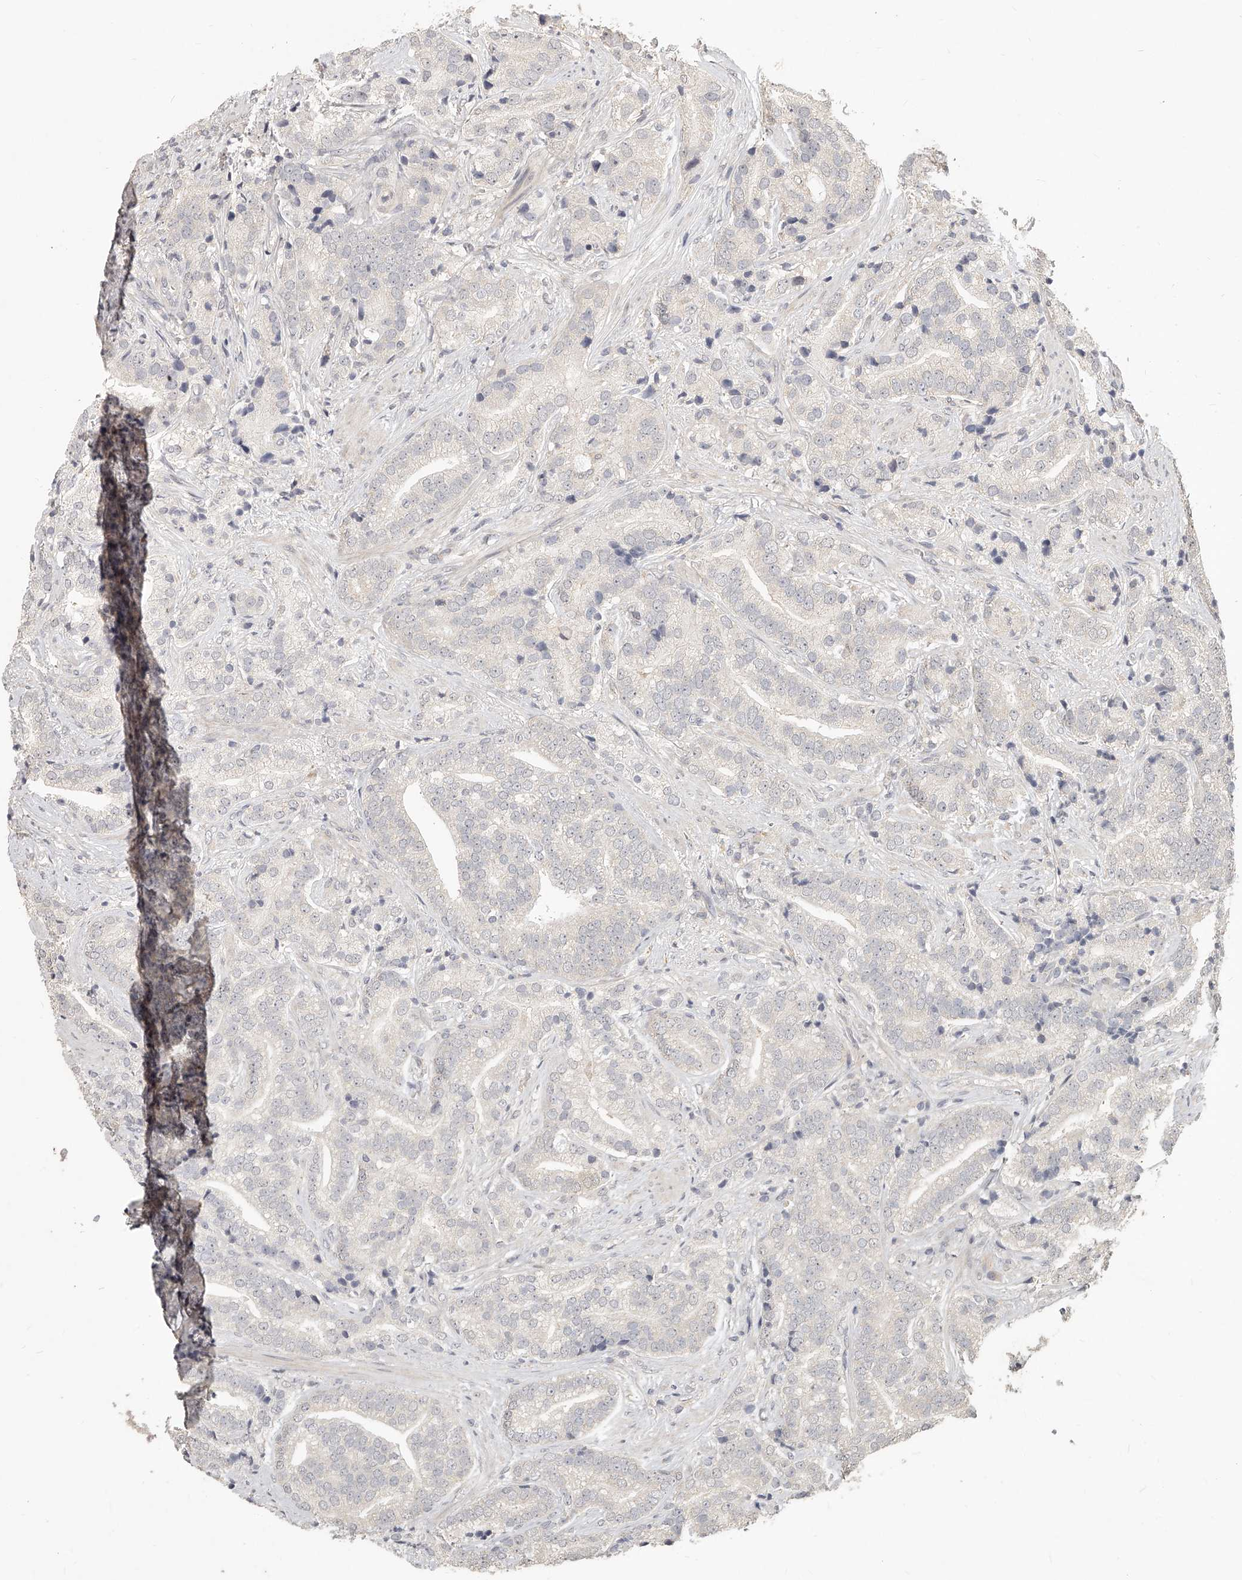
{"staining": {"intensity": "negative", "quantity": "none", "location": "none"}, "tissue": "prostate cancer", "cell_type": "Tumor cells", "image_type": "cancer", "snomed": [{"axis": "morphology", "description": "Adenocarcinoma, High grade"}, {"axis": "topography", "description": "Prostate"}], "caption": "Immunohistochemistry (IHC) micrograph of neoplastic tissue: adenocarcinoma (high-grade) (prostate) stained with DAB exhibits no significant protein expression in tumor cells. Nuclei are stained in blue.", "gene": "SLC37A1", "patient": {"sex": "male", "age": 57}}